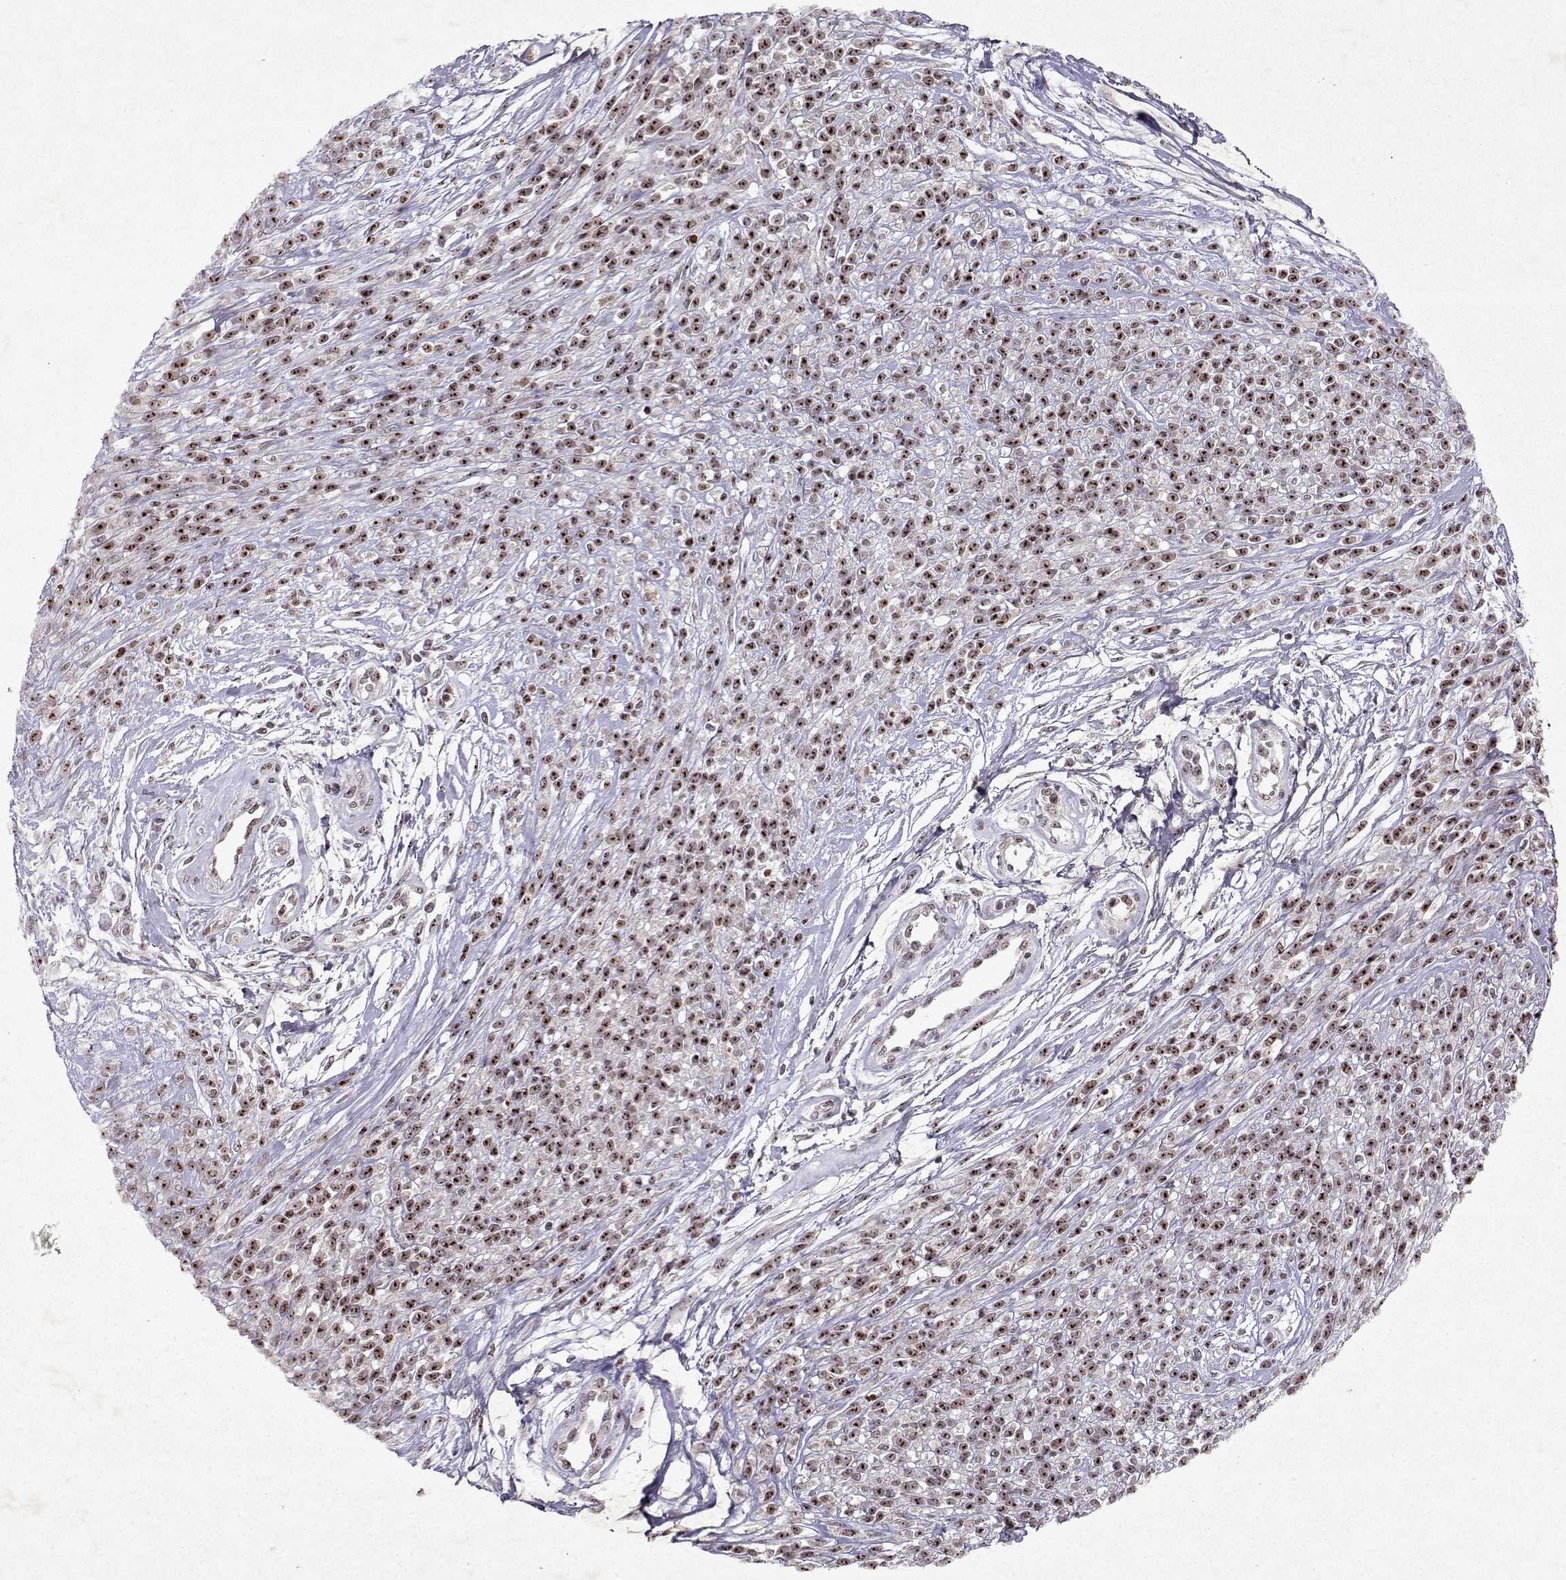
{"staining": {"intensity": "strong", "quantity": ">75%", "location": "nuclear"}, "tissue": "melanoma", "cell_type": "Tumor cells", "image_type": "cancer", "snomed": [{"axis": "morphology", "description": "Malignant melanoma, NOS"}, {"axis": "topography", "description": "Skin"}, {"axis": "topography", "description": "Skin of trunk"}], "caption": "Immunohistochemical staining of malignant melanoma reveals high levels of strong nuclear protein positivity in about >75% of tumor cells. The protein is stained brown, and the nuclei are stained in blue (DAB IHC with brightfield microscopy, high magnification).", "gene": "DDX56", "patient": {"sex": "male", "age": 74}}